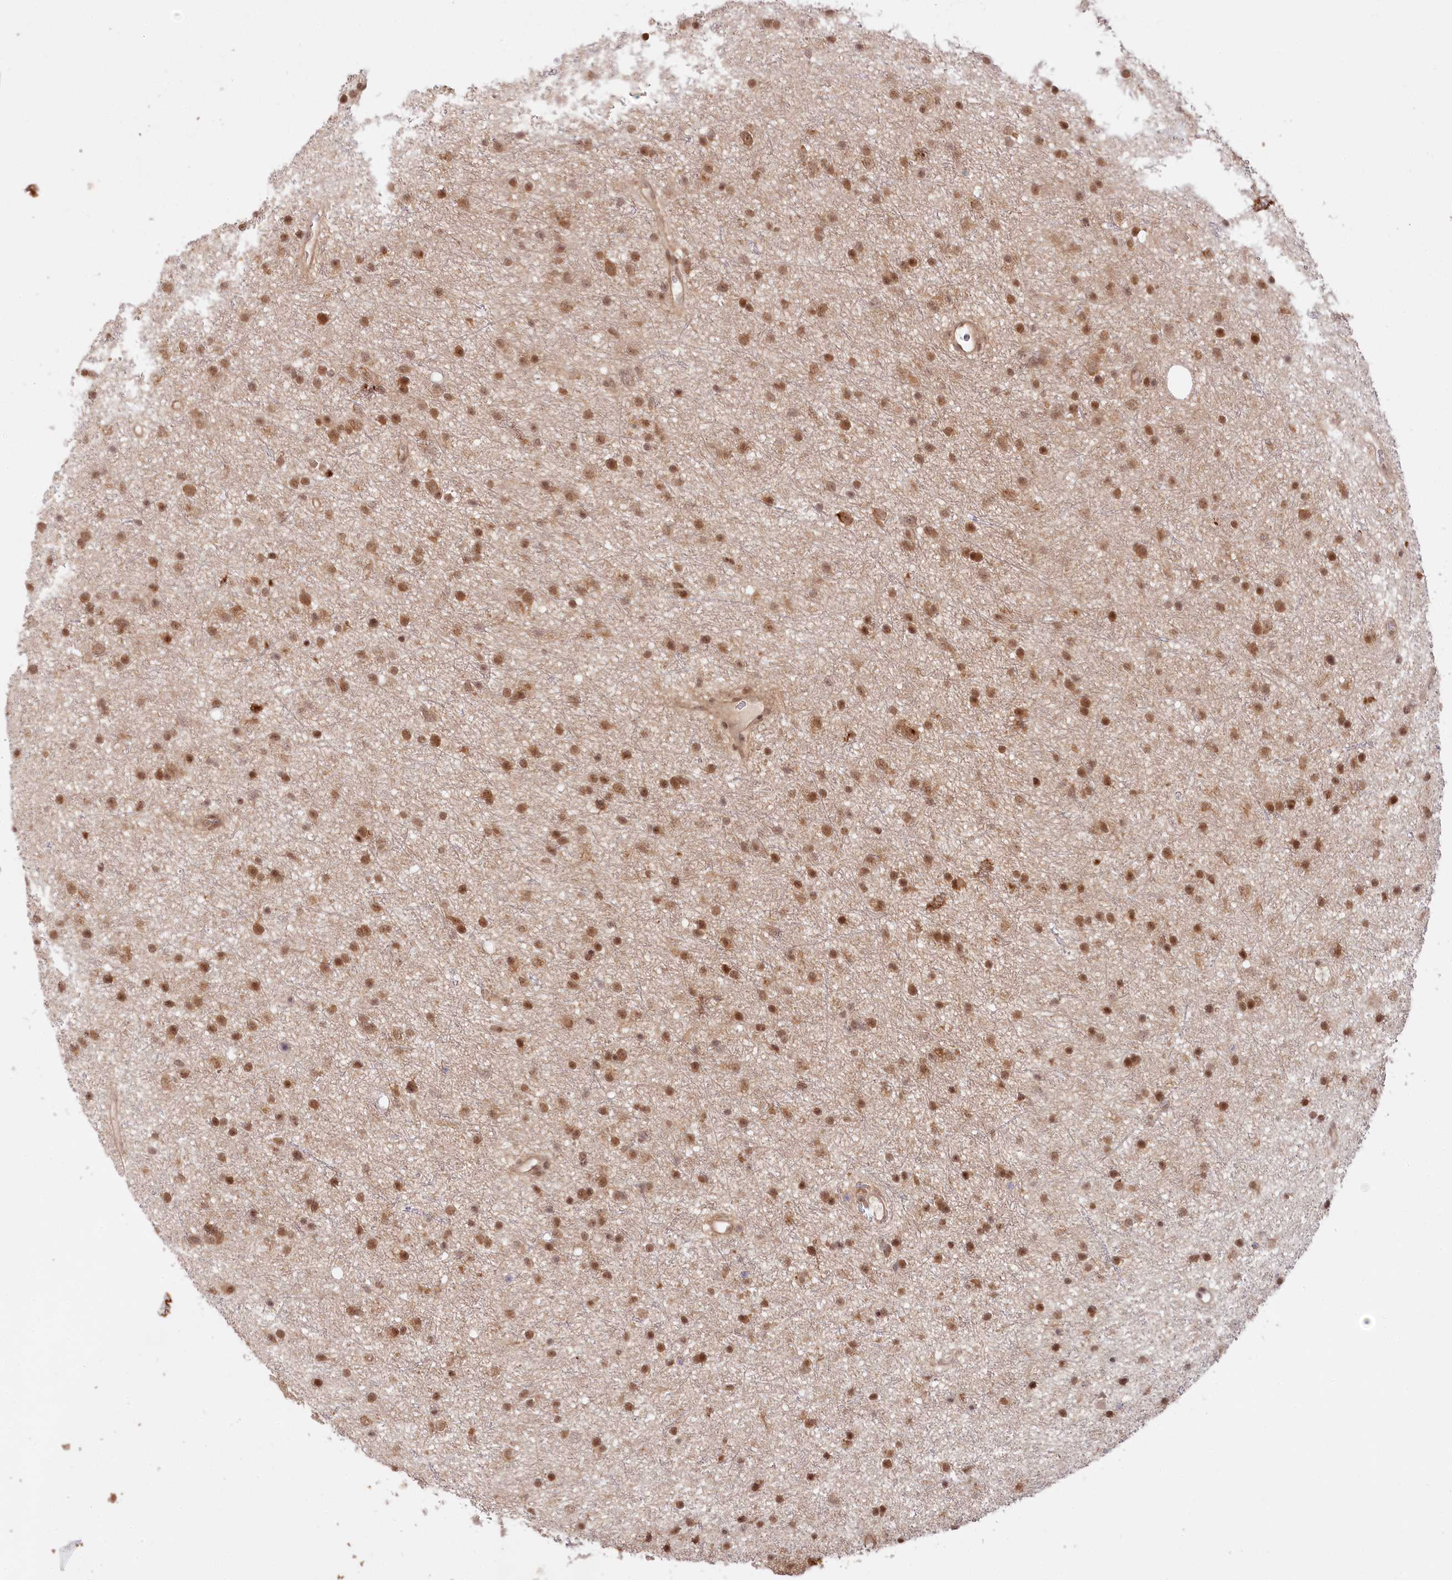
{"staining": {"intensity": "moderate", "quantity": ">75%", "location": "nuclear"}, "tissue": "glioma", "cell_type": "Tumor cells", "image_type": "cancer", "snomed": [{"axis": "morphology", "description": "Glioma, malignant, Low grade"}, {"axis": "topography", "description": "Cerebral cortex"}], "caption": "This micrograph reveals low-grade glioma (malignant) stained with immunohistochemistry to label a protein in brown. The nuclear of tumor cells show moderate positivity for the protein. Nuclei are counter-stained blue.", "gene": "CCDC65", "patient": {"sex": "female", "age": 39}}